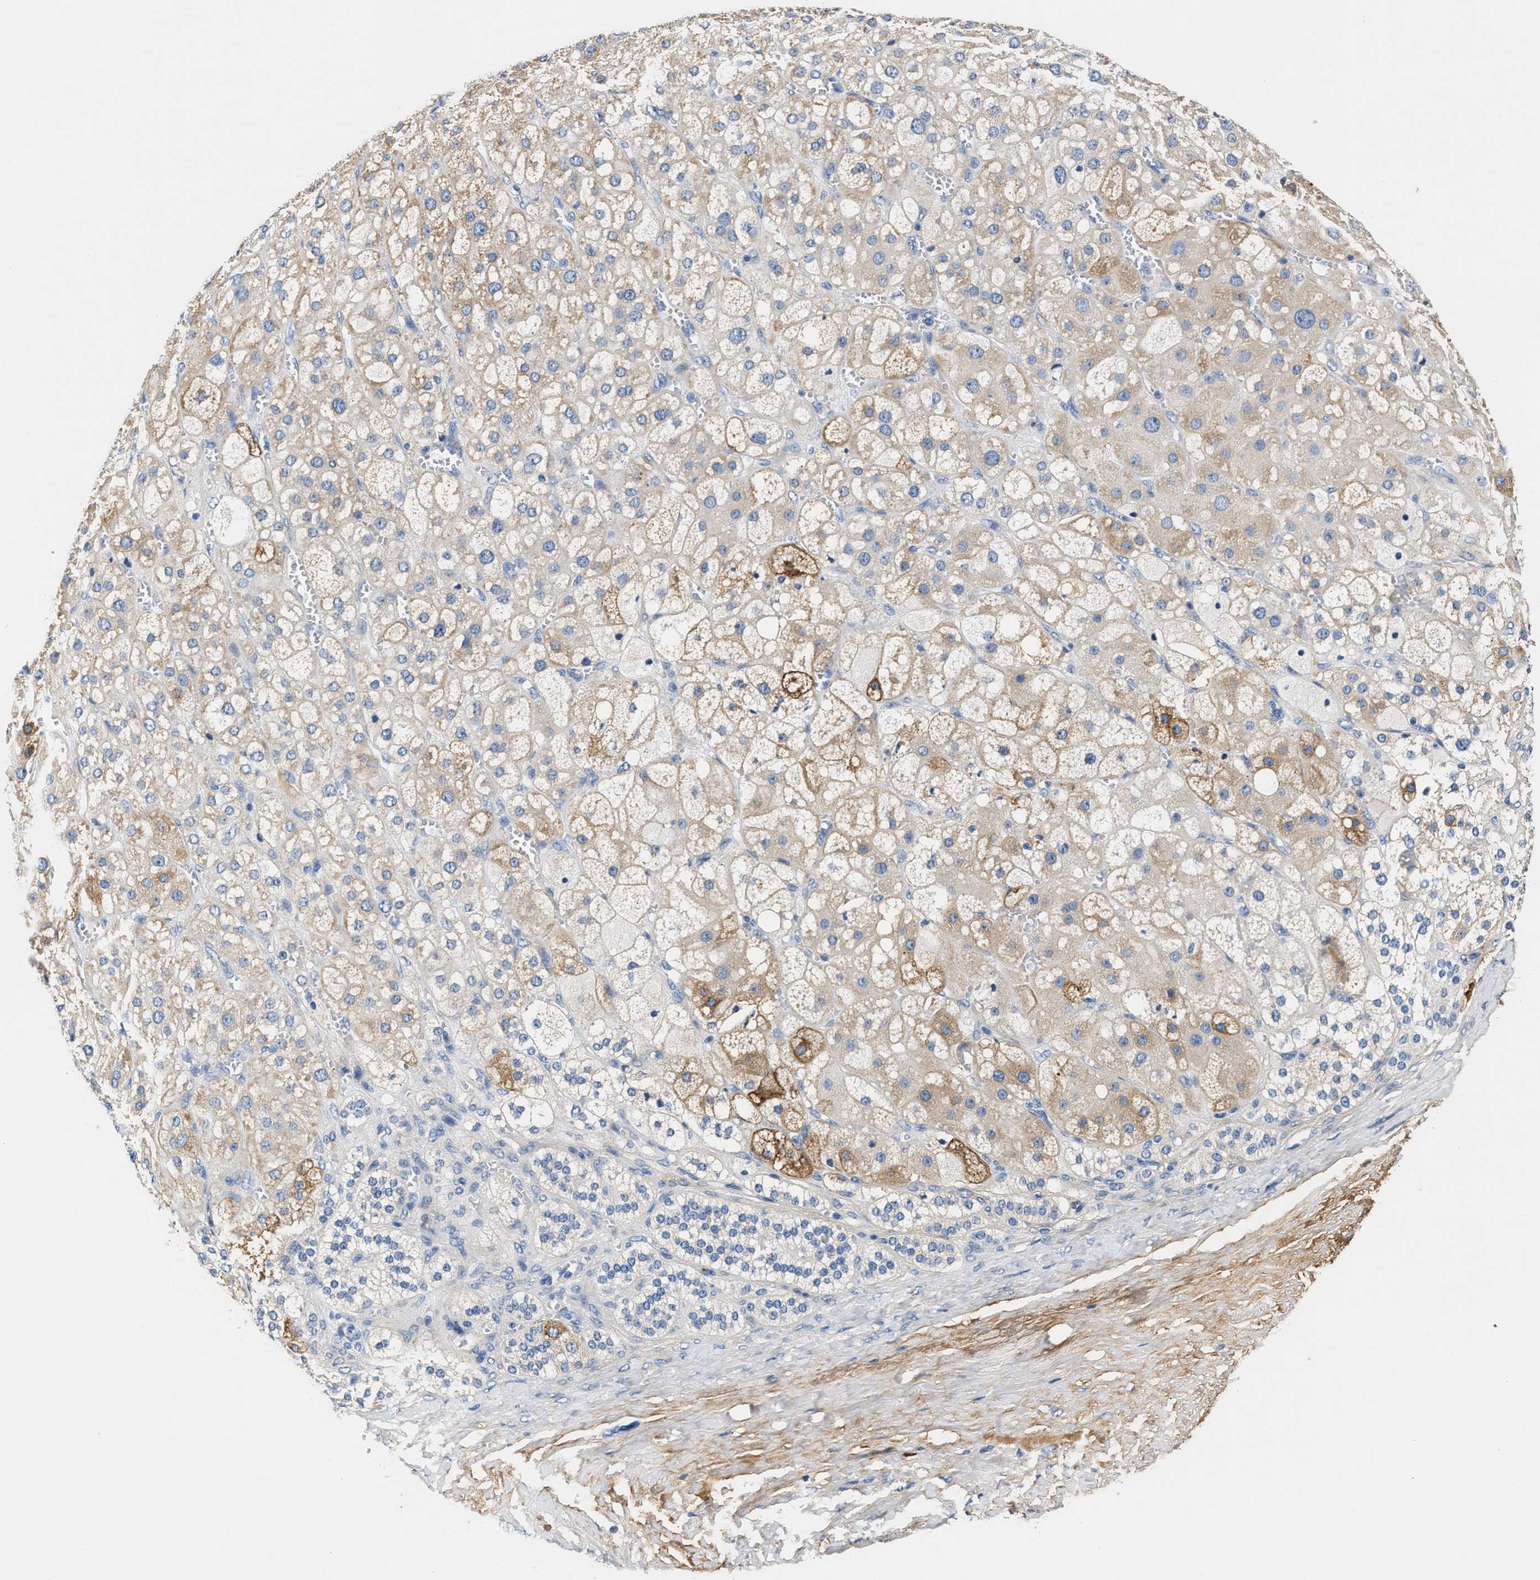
{"staining": {"intensity": "moderate", "quantity": "<25%", "location": "cytoplasmic/membranous"}, "tissue": "adrenal gland", "cell_type": "Glandular cells", "image_type": "normal", "snomed": [{"axis": "morphology", "description": "Normal tissue, NOS"}, {"axis": "topography", "description": "Adrenal gland"}], "caption": "A high-resolution photomicrograph shows immunohistochemistry staining of benign adrenal gland, which demonstrates moderate cytoplasmic/membranous expression in about <25% of glandular cells.", "gene": "TUT7", "patient": {"sex": "female", "age": 47}}